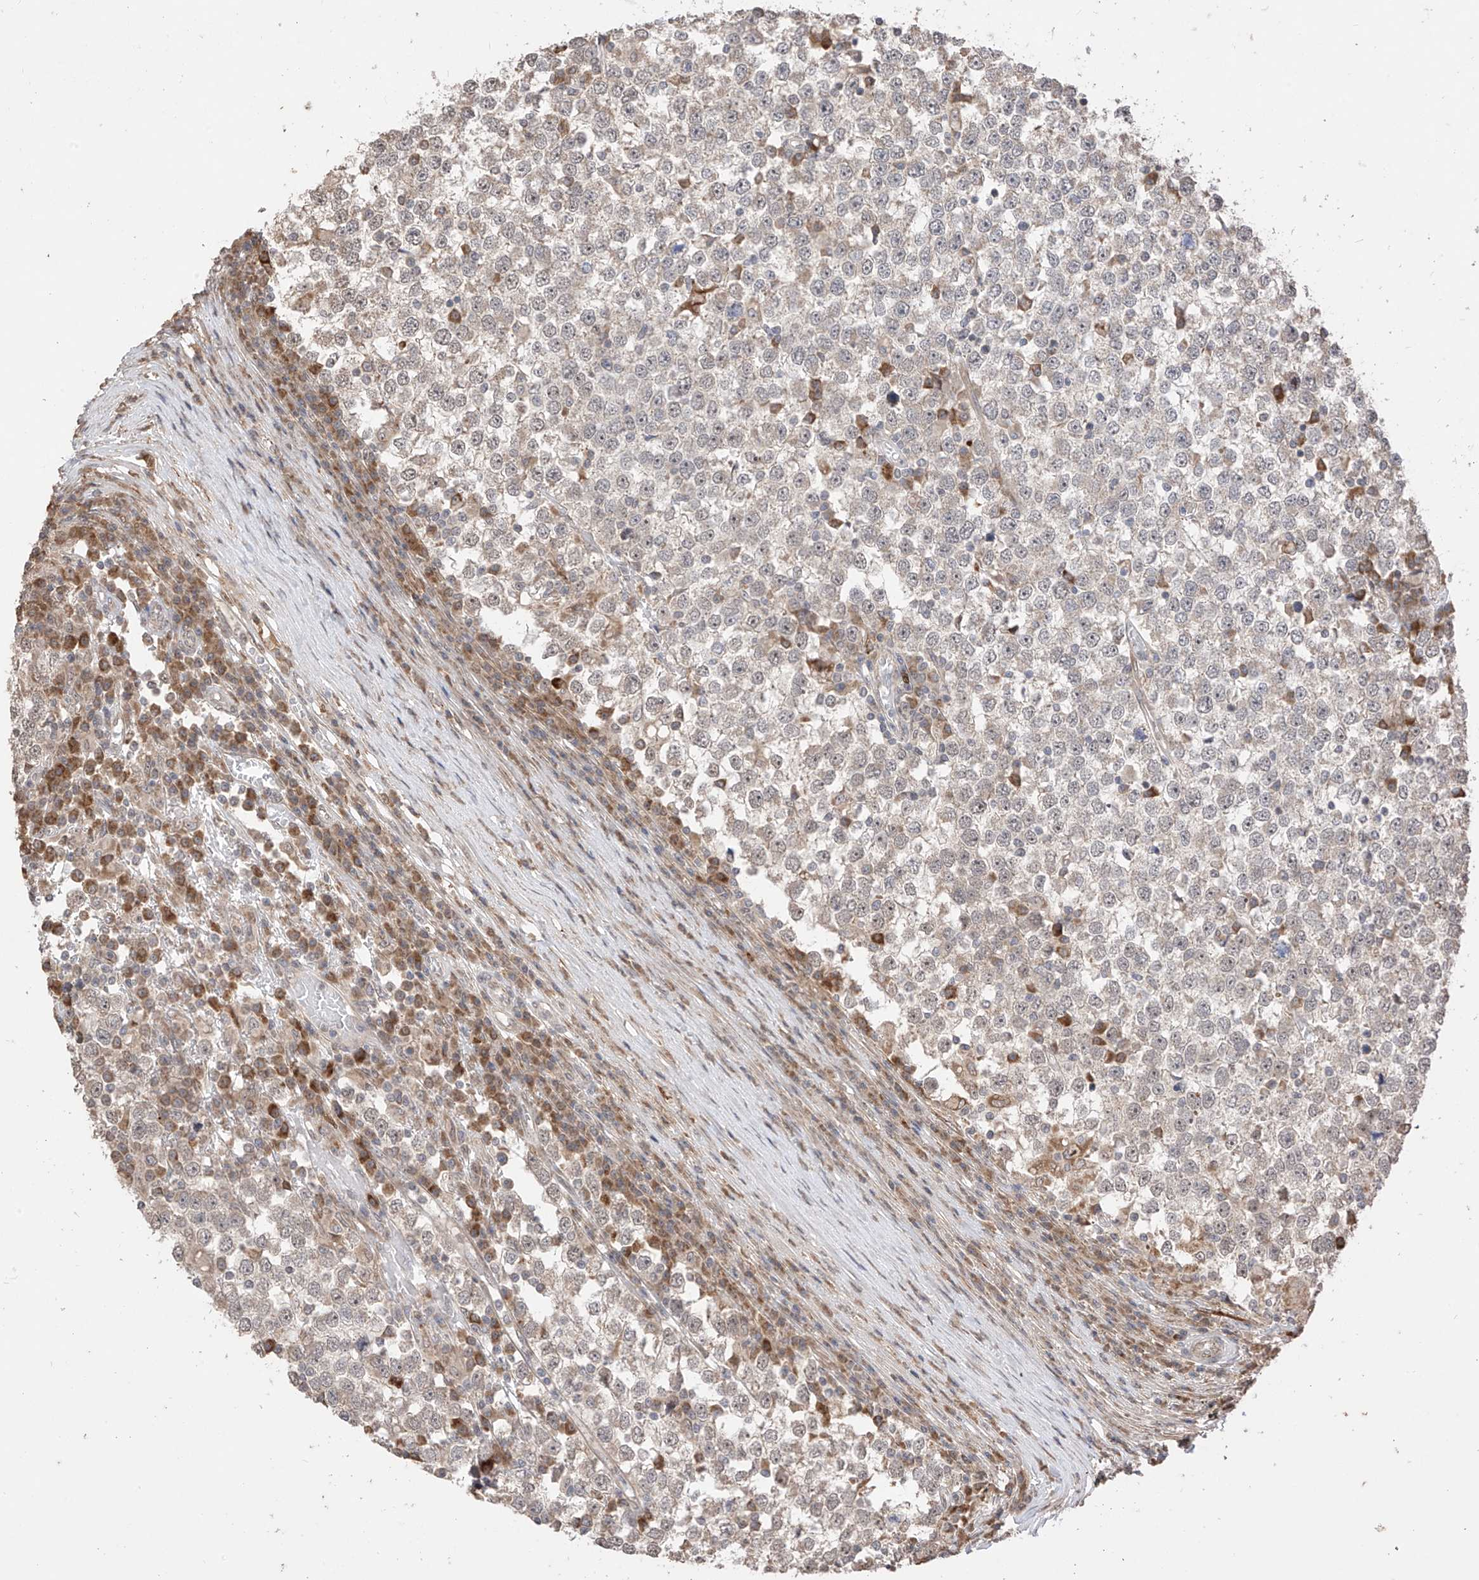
{"staining": {"intensity": "negative", "quantity": "none", "location": "none"}, "tissue": "testis cancer", "cell_type": "Tumor cells", "image_type": "cancer", "snomed": [{"axis": "morphology", "description": "Seminoma, NOS"}, {"axis": "topography", "description": "Testis"}], "caption": "Immunohistochemistry histopathology image of testis seminoma stained for a protein (brown), which displays no expression in tumor cells.", "gene": "LATS1", "patient": {"sex": "male", "age": 65}}